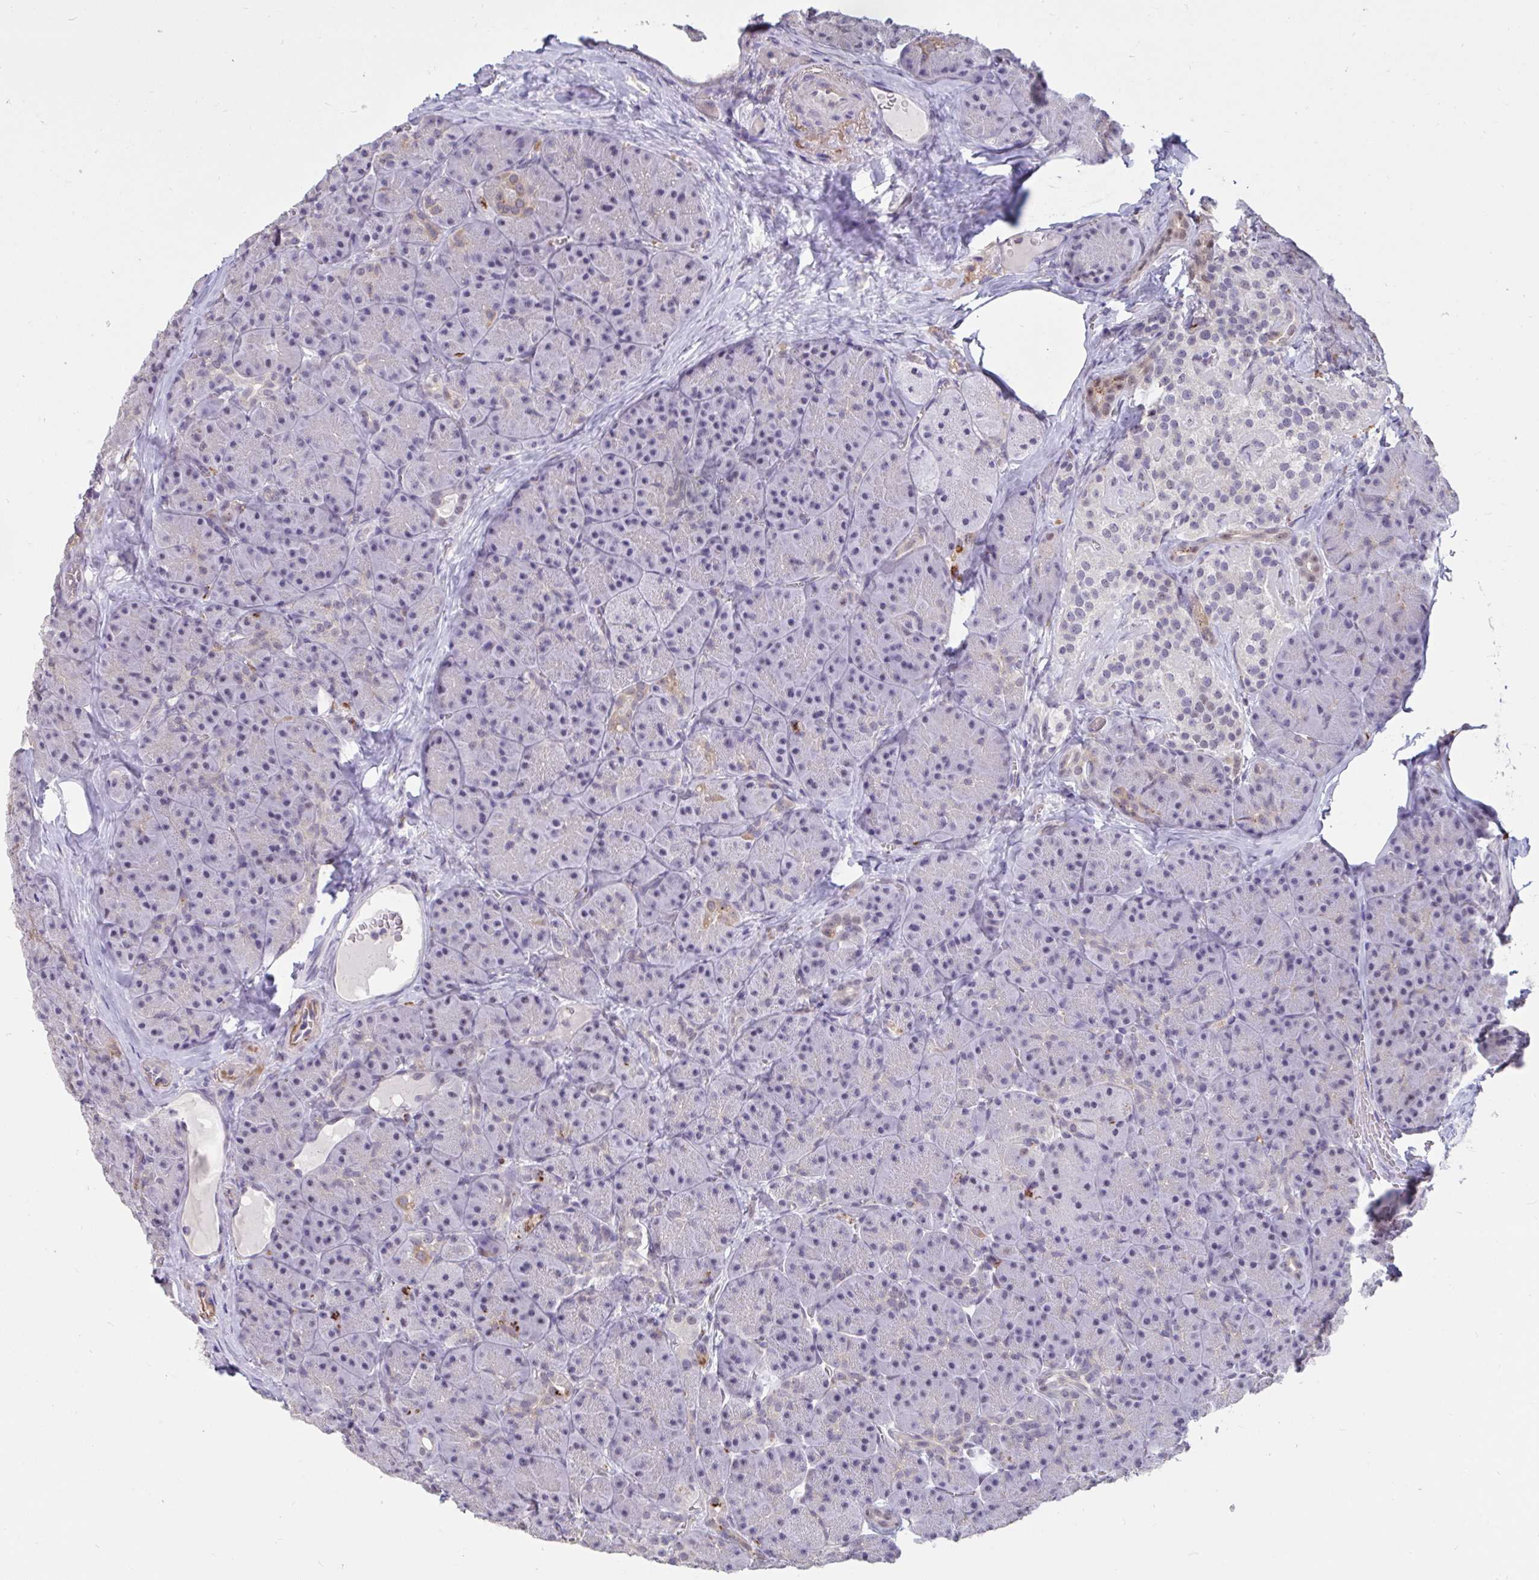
{"staining": {"intensity": "negative", "quantity": "none", "location": "none"}, "tissue": "pancreas", "cell_type": "Exocrine glandular cells", "image_type": "normal", "snomed": [{"axis": "morphology", "description": "Normal tissue, NOS"}, {"axis": "topography", "description": "Pancreas"}], "caption": "The immunohistochemistry (IHC) image has no significant expression in exocrine glandular cells of pancreas. (DAB immunohistochemistry (IHC) visualized using brightfield microscopy, high magnification).", "gene": "DDX39A", "patient": {"sex": "male", "age": 57}}